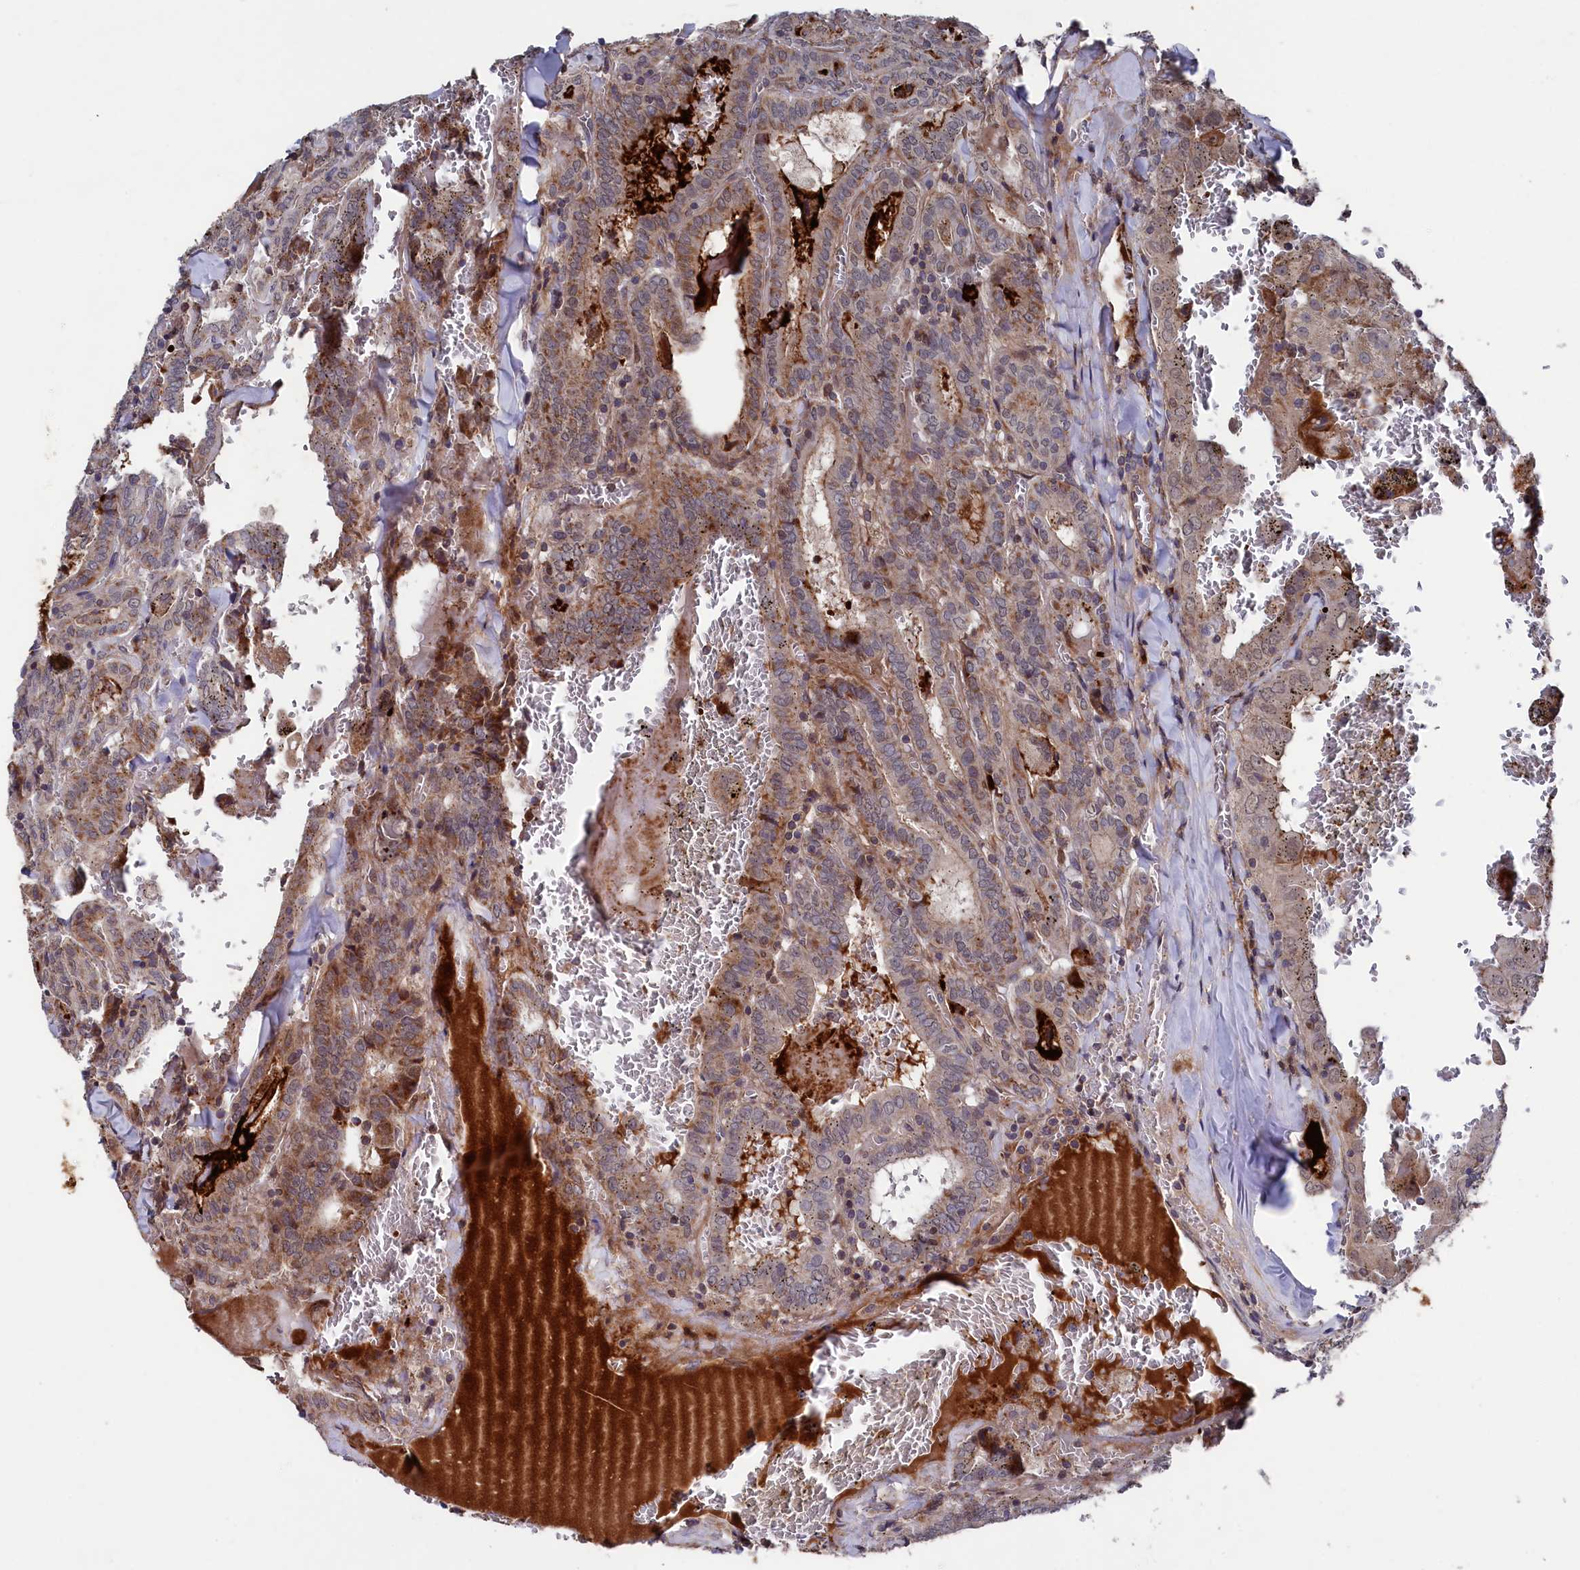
{"staining": {"intensity": "moderate", "quantity": "25%-75%", "location": "cytoplasmic/membranous"}, "tissue": "thyroid cancer", "cell_type": "Tumor cells", "image_type": "cancer", "snomed": [{"axis": "morphology", "description": "Papillary adenocarcinoma, NOS"}, {"axis": "topography", "description": "Thyroid gland"}], "caption": "Thyroid cancer (papillary adenocarcinoma) stained with a protein marker shows moderate staining in tumor cells.", "gene": "SUPV3L1", "patient": {"sex": "female", "age": 72}}